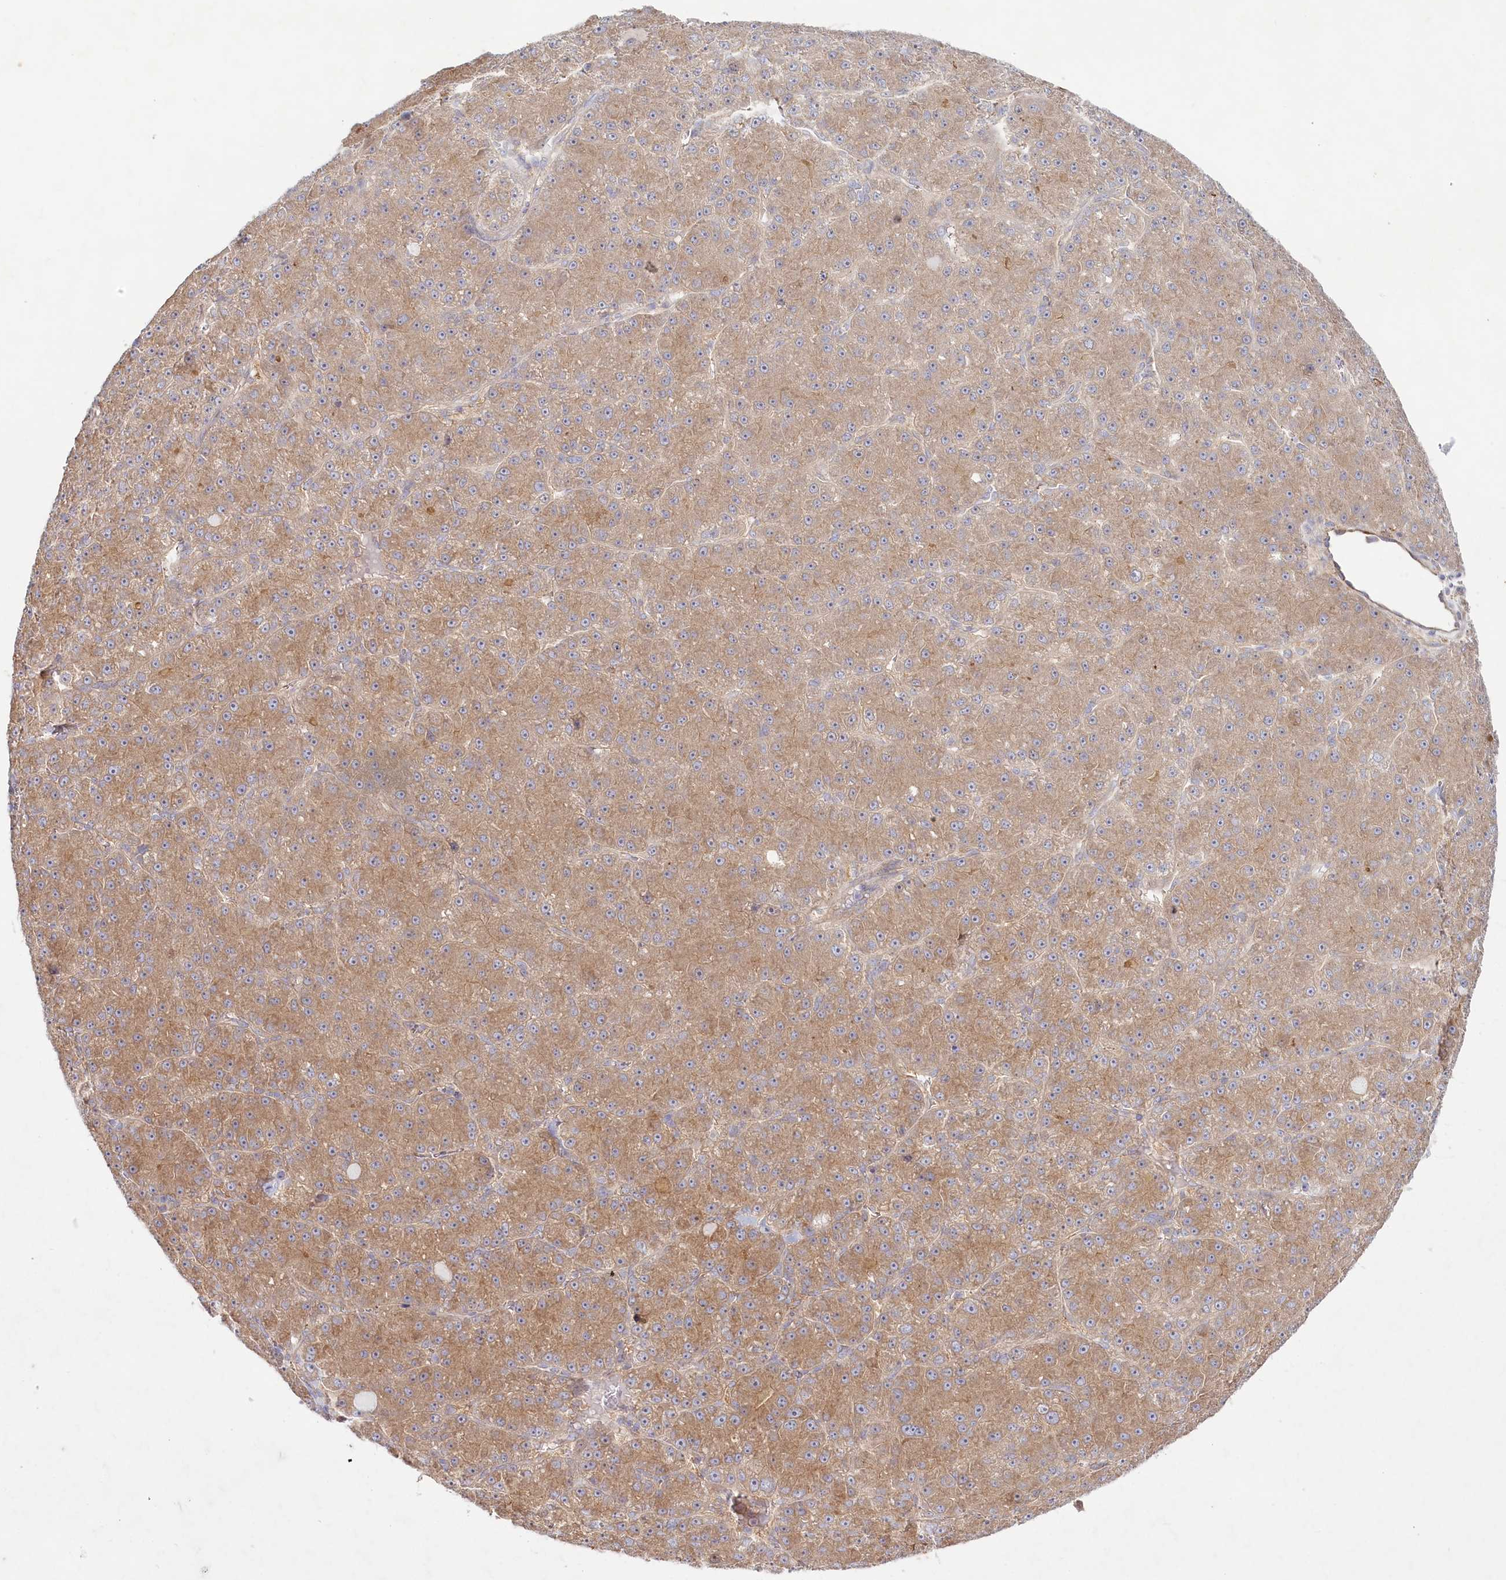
{"staining": {"intensity": "moderate", "quantity": ">75%", "location": "cytoplasmic/membranous"}, "tissue": "liver cancer", "cell_type": "Tumor cells", "image_type": "cancer", "snomed": [{"axis": "morphology", "description": "Carcinoma, Hepatocellular, NOS"}, {"axis": "topography", "description": "Liver"}], "caption": "Immunohistochemical staining of human hepatocellular carcinoma (liver) exhibits medium levels of moderate cytoplasmic/membranous expression in approximately >75% of tumor cells.", "gene": "TNIP1", "patient": {"sex": "male", "age": 67}}